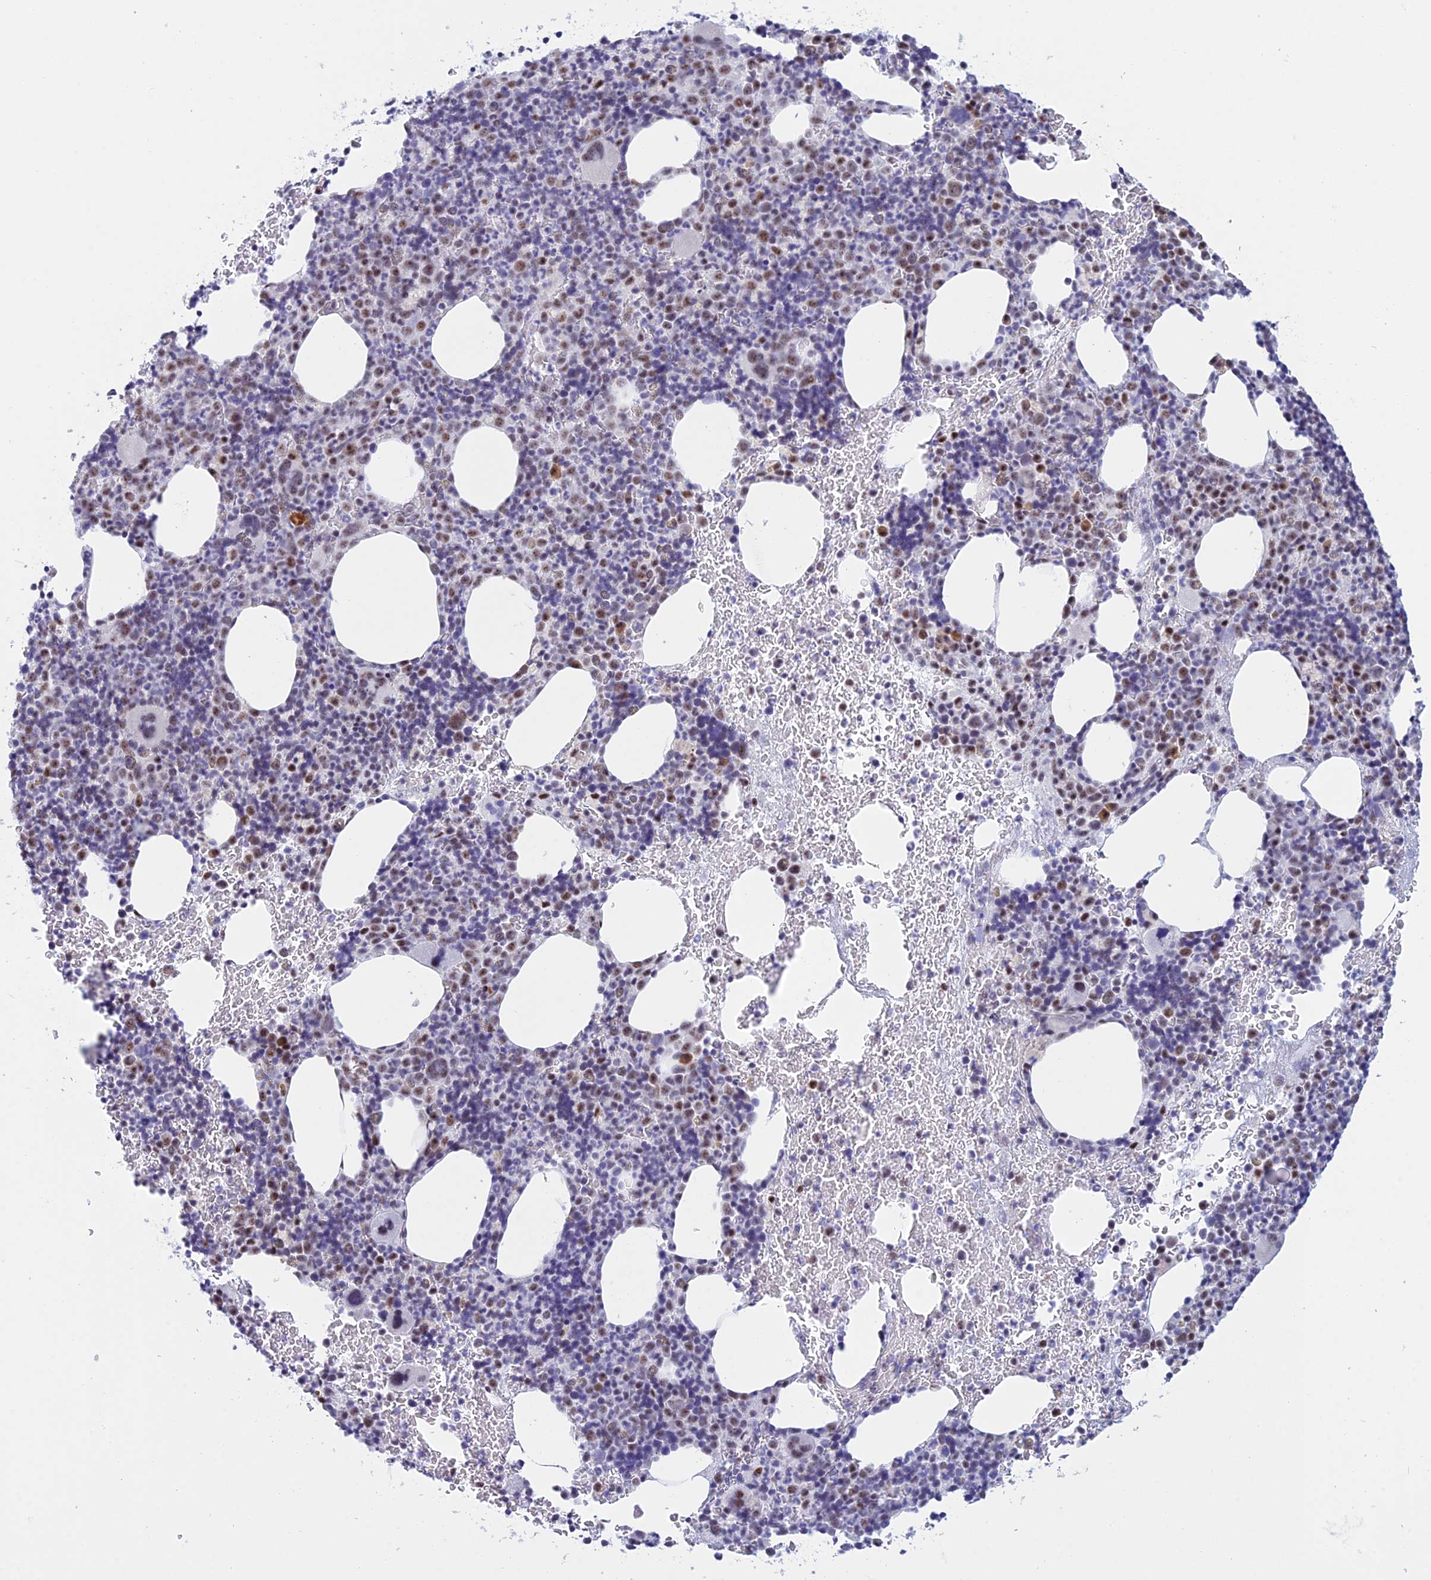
{"staining": {"intensity": "moderate", "quantity": "25%-75%", "location": "nuclear"}, "tissue": "bone marrow", "cell_type": "Hematopoietic cells", "image_type": "normal", "snomed": [{"axis": "morphology", "description": "Normal tissue, NOS"}, {"axis": "morphology", "description": "Inflammation, NOS"}, {"axis": "topography", "description": "Bone marrow"}], "caption": "Protein staining reveals moderate nuclear positivity in about 25%-75% of hematopoietic cells in unremarkable bone marrow.", "gene": "KLF14", "patient": {"sex": "male", "age": 72}}